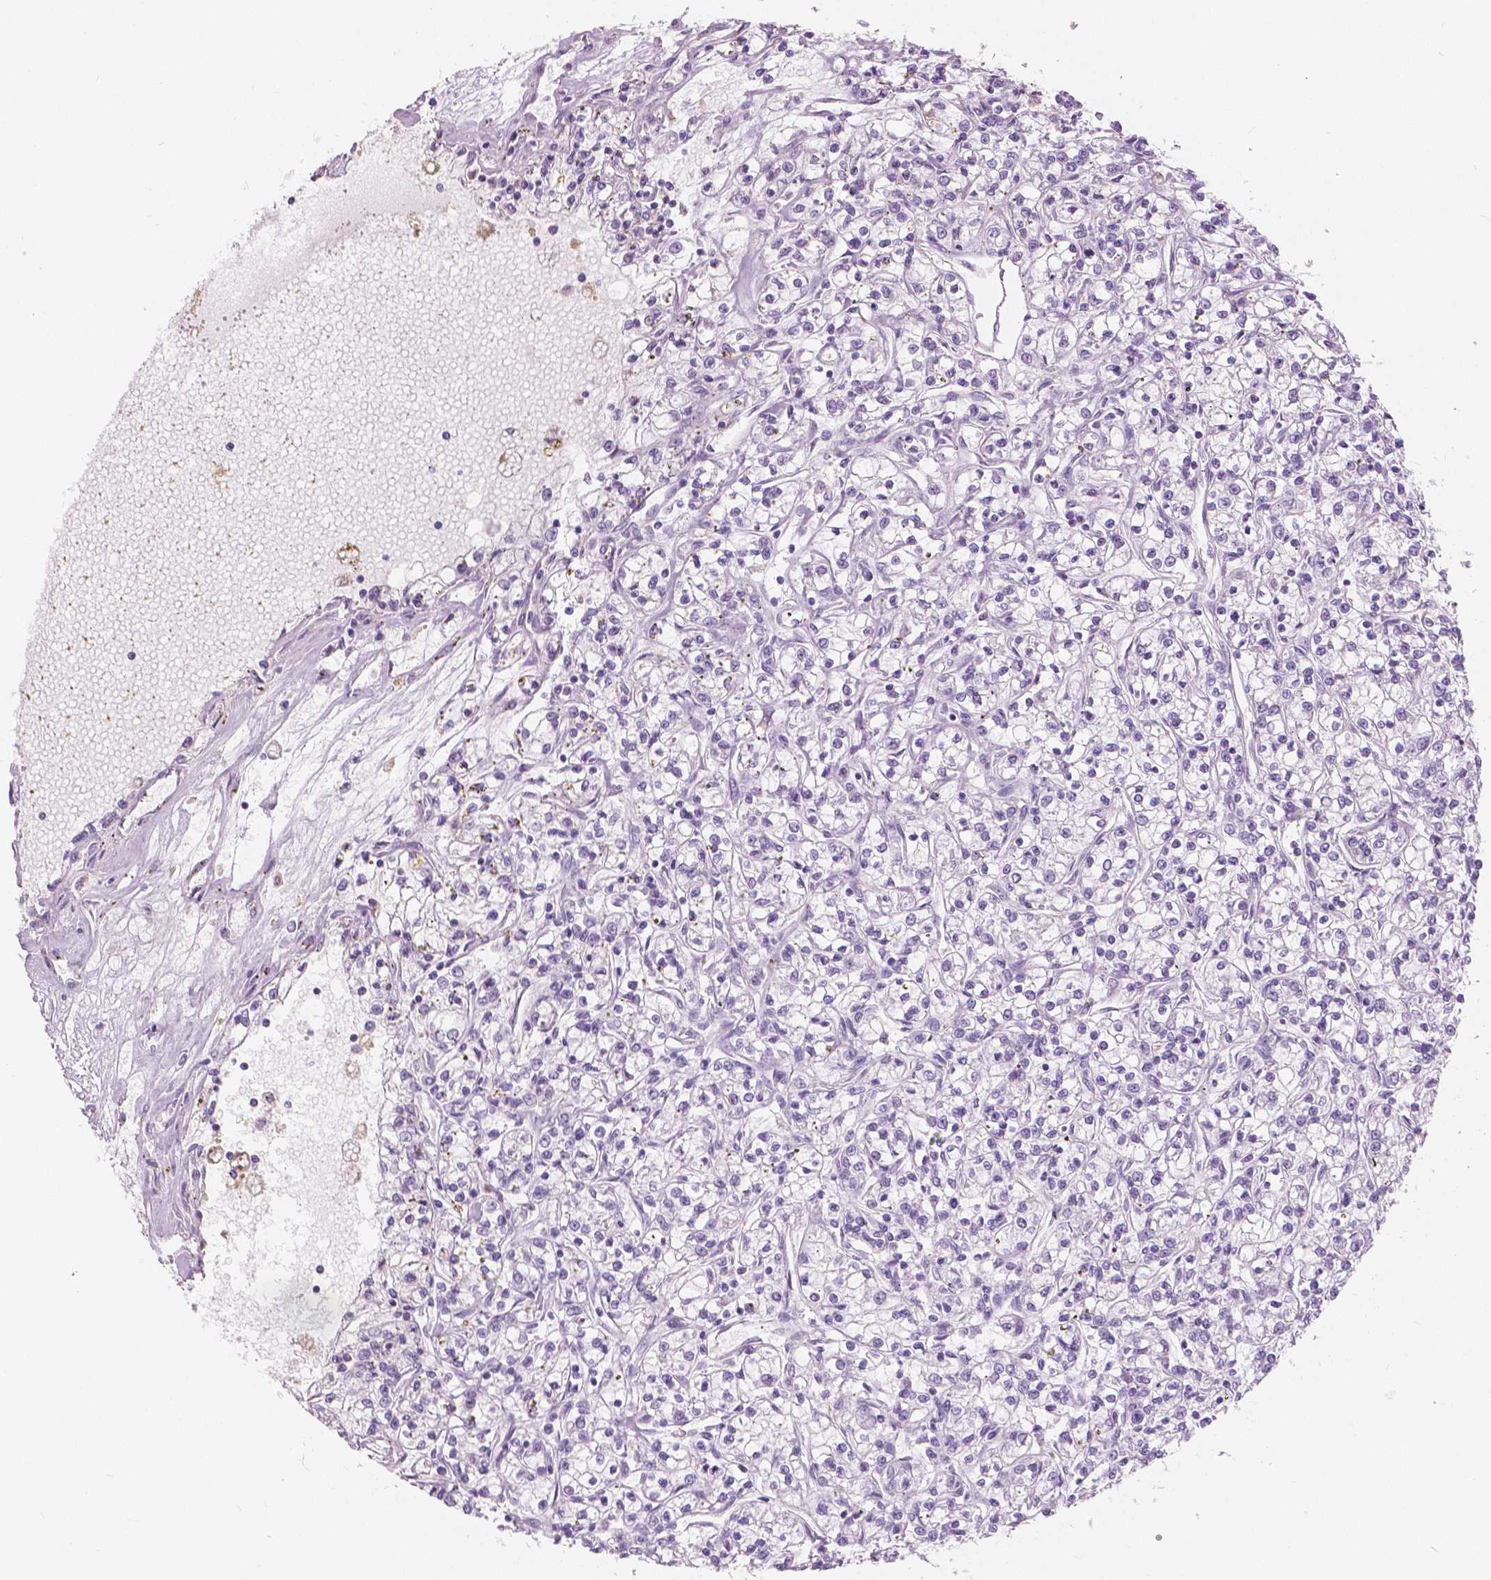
{"staining": {"intensity": "negative", "quantity": "none", "location": "none"}, "tissue": "renal cancer", "cell_type": "Tumor cells", "image_type": "cancer", "snomed": [{"axis": "morphology", "description": "Adenocarcinoma, NOS"}, {"axis": "topography", "description": "Kidney"}], "caption": "A photomicrograph of adenocarcinoma (renal) stained for a protein shows no brown staining in tumor cells.", "gene": "CXCR2", "patient": {"sex": "female", "age": 59}}